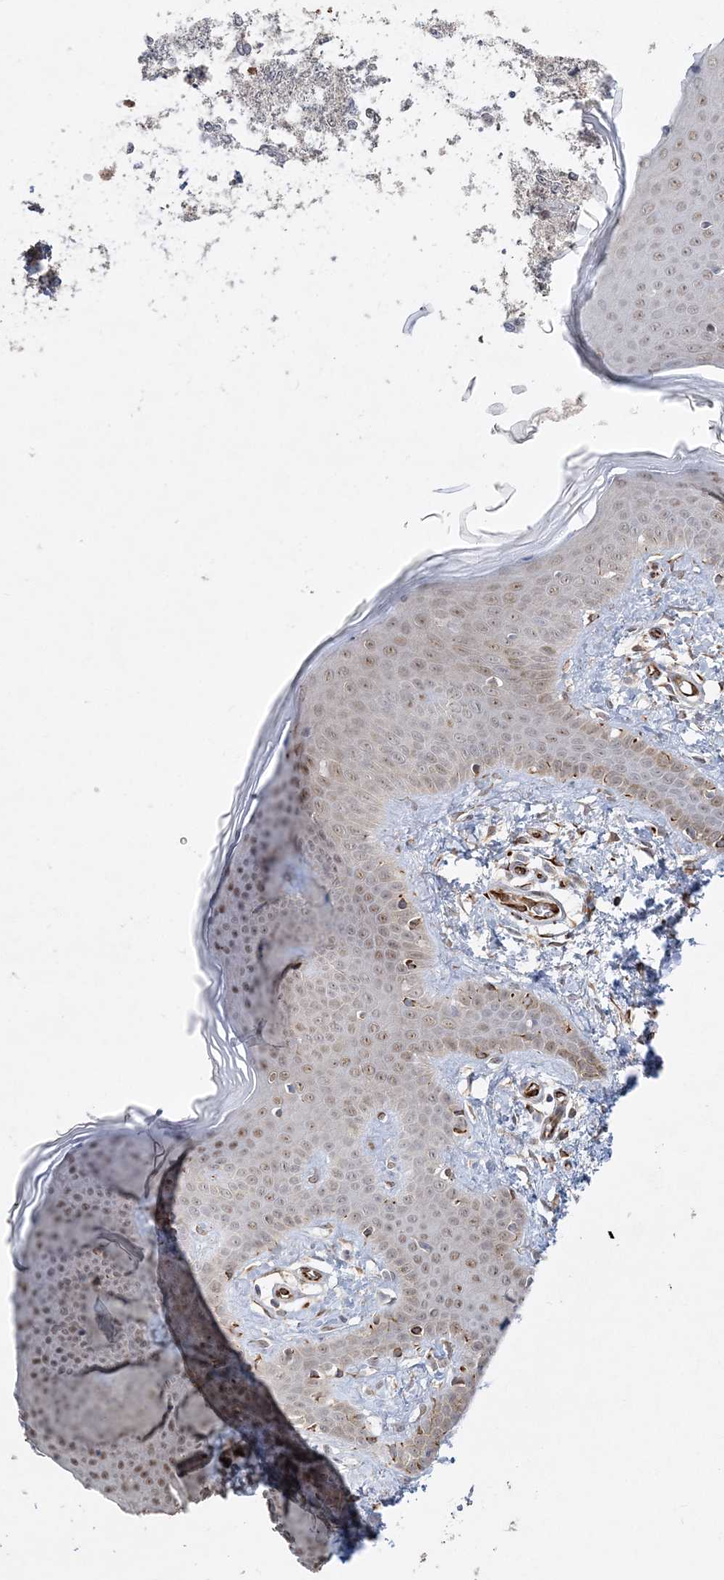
{"staining": {"intensity": "weak", "quantity": "25%-75%", "location": "nuclear"}, "tissue": "skin", "cell_type": "Fibroblasts", "image_type": "normal", "snomed": [{"axis": "morphology", "description": "Normal tissue, NOS"}, {"axis": "topography", "description": "Skin"}], "caption": "Immunohistochemistry (DAB) staining of benign skin reveals weak nuclear protein expression in about 25%-75% of fibroblasts. (DAB (3,3'-diaminobenzidine) IHC, brown staining for protein, blue staining for nuclei).", "gene": "INPP1", "patient": {"sex": "male", "age": 36}}